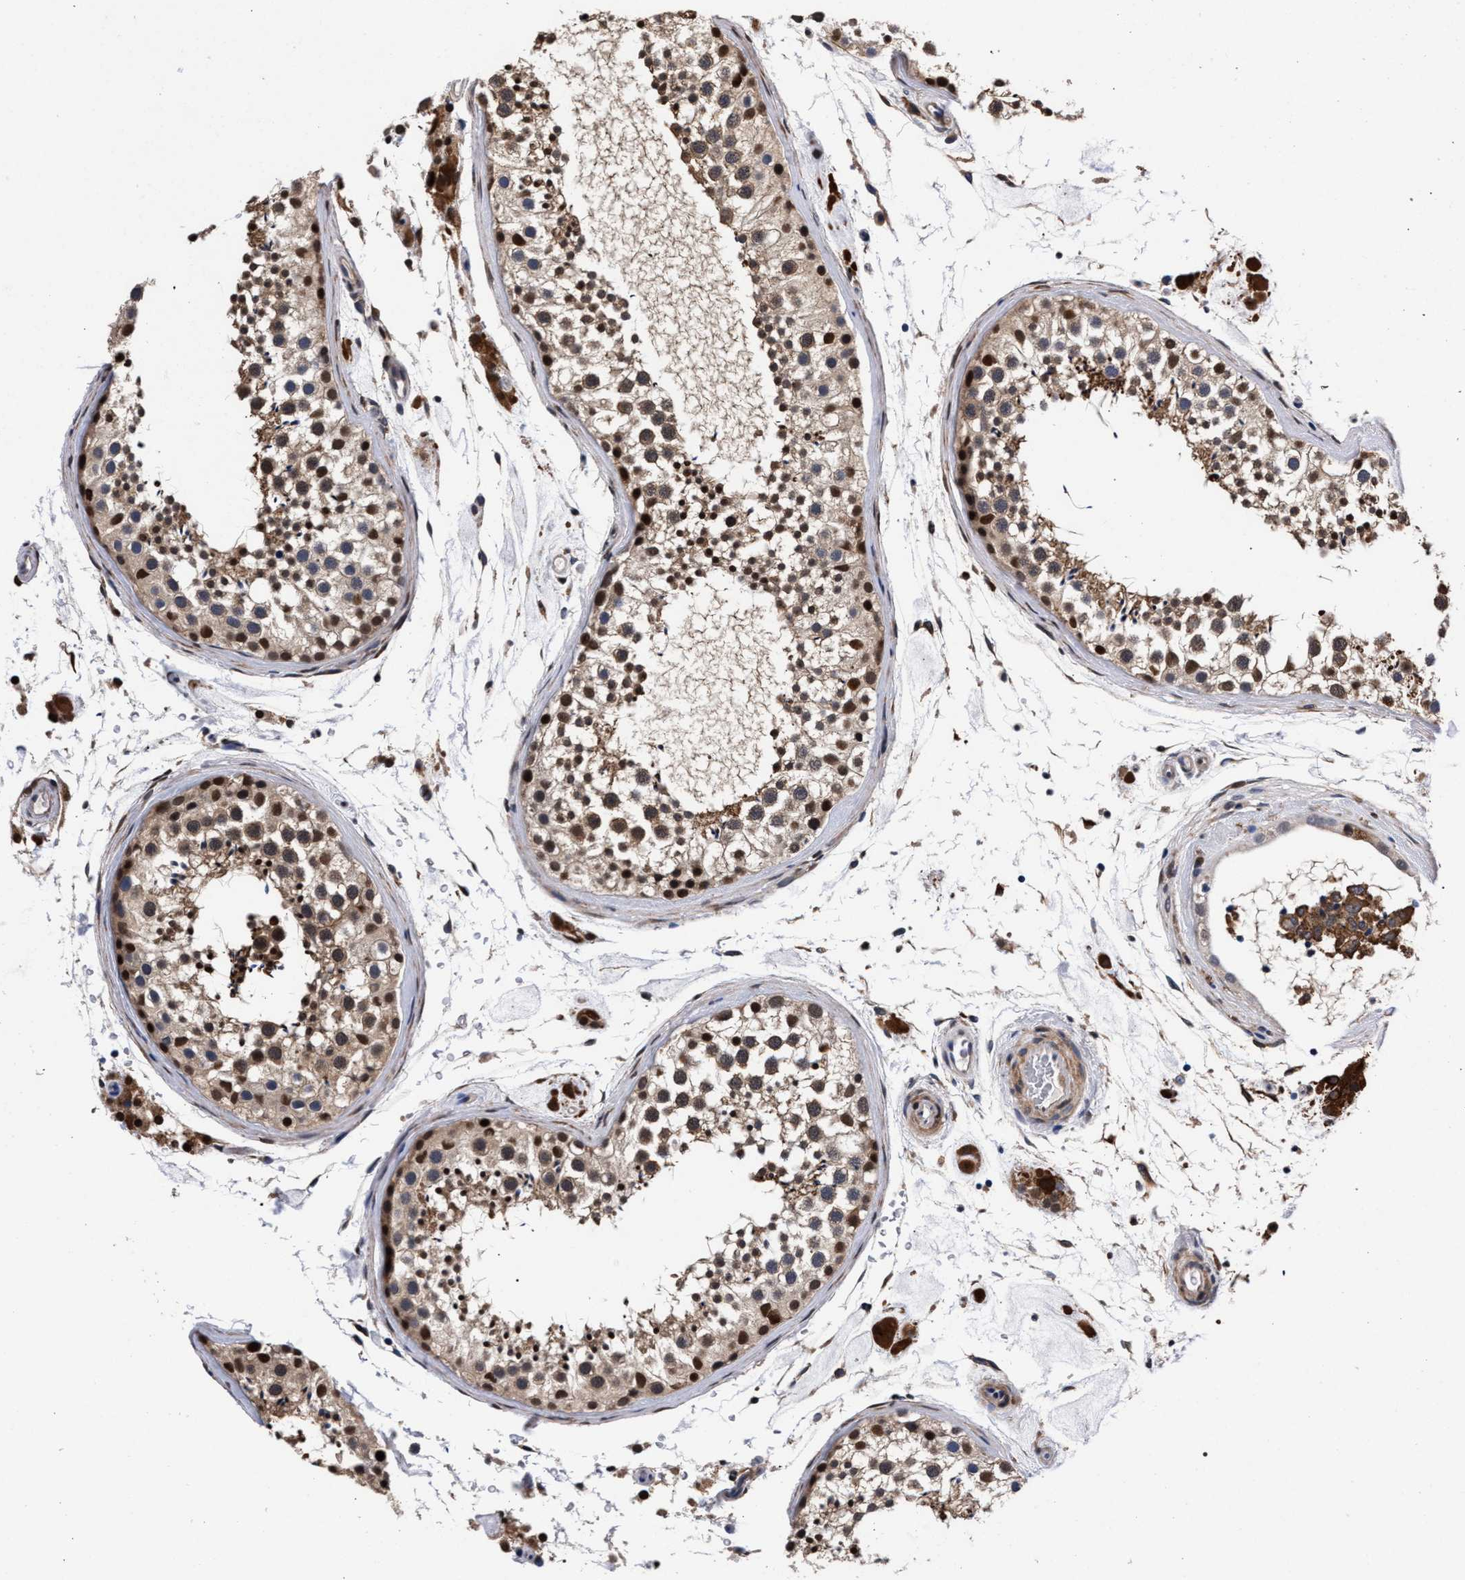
{"staining": {"intensity": "moderate", "quantity": ">75%", "location": "cytoplasmic/membranous,nuclear"}, "tissue": "testis", "cell_type": "Cells in seminiferous ducts", "image_type": "normal", "snomed": [{"axis": "morphology", "description": "Normal tissue, NOS"}, {"axis": "topography", "description": "Testis"}], "caption": "Protein analysis of benign testis exhibits moderate cytoplasmic/membranous,nuclear expression in about >75% of cells in seminiferous ducts.", "gene": "ZNF462", "patient": {"sex": "male", "age": 46}}